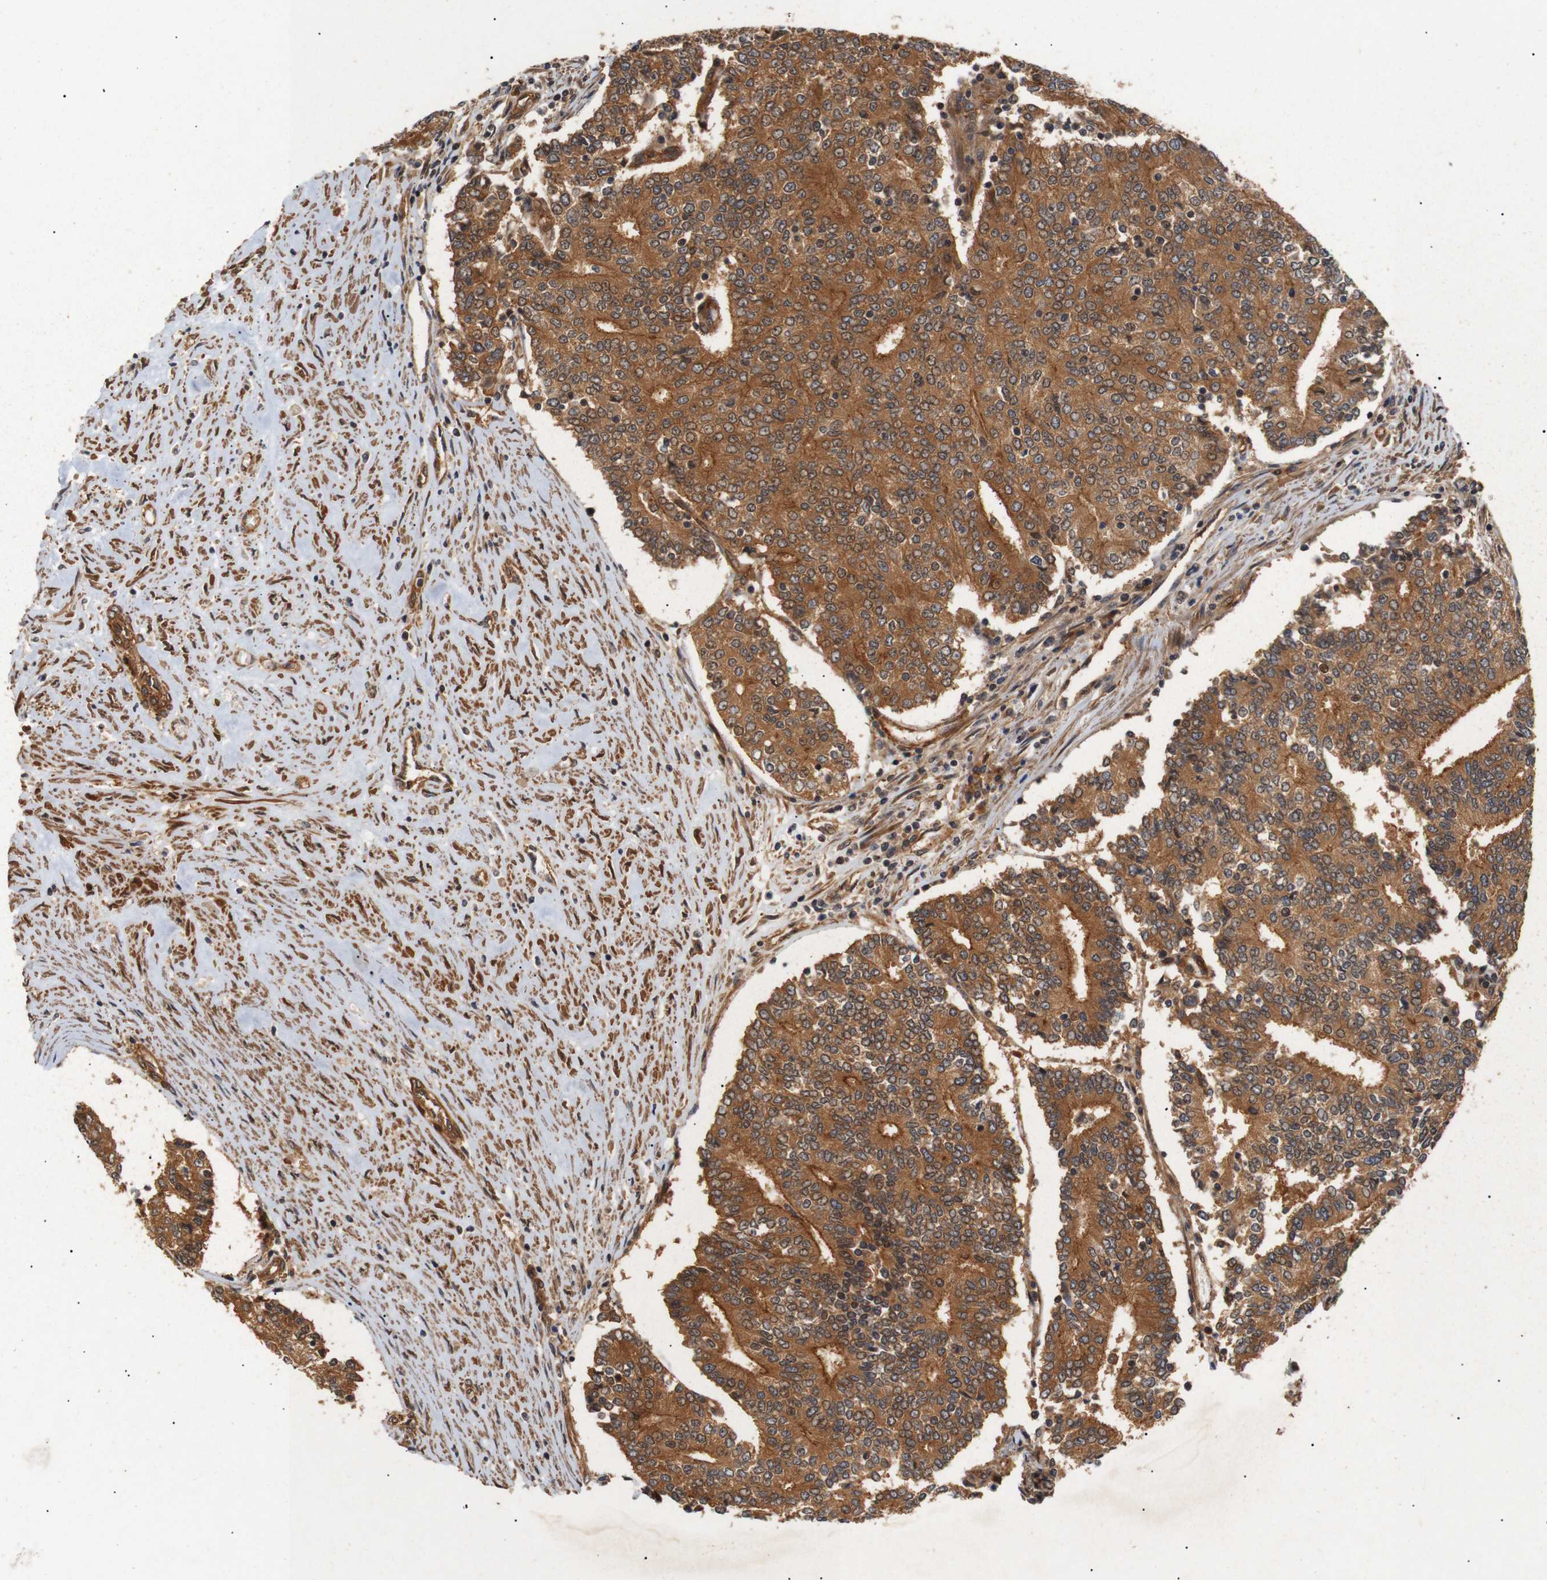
{"staining": {"intensity": "strong", "quantity": ">75%", "location": "cytoplasmic/membranous"}, "tissue": "prostate cancer", "cell_type": "Tumor cells", "image_type": "cancer", "snomed": [{"axis": "morphology", "description": "Normal tissue, NOS"}, {"axis": "morphology", "description": "Adenocarcinoma, High grade"}, {"axis": "topography", "description": "Prostate"}, {"axis": "topography", "description": "Seminal veicle"}], "caption": "The immunohistochemical stain shows strong cytoplasmic/membranous expression in tumor cells of prostate adenocarcinoma (high-grade) tissue.", "gene": "PAWR", "patient": {"sex": "male", "age": 55}}